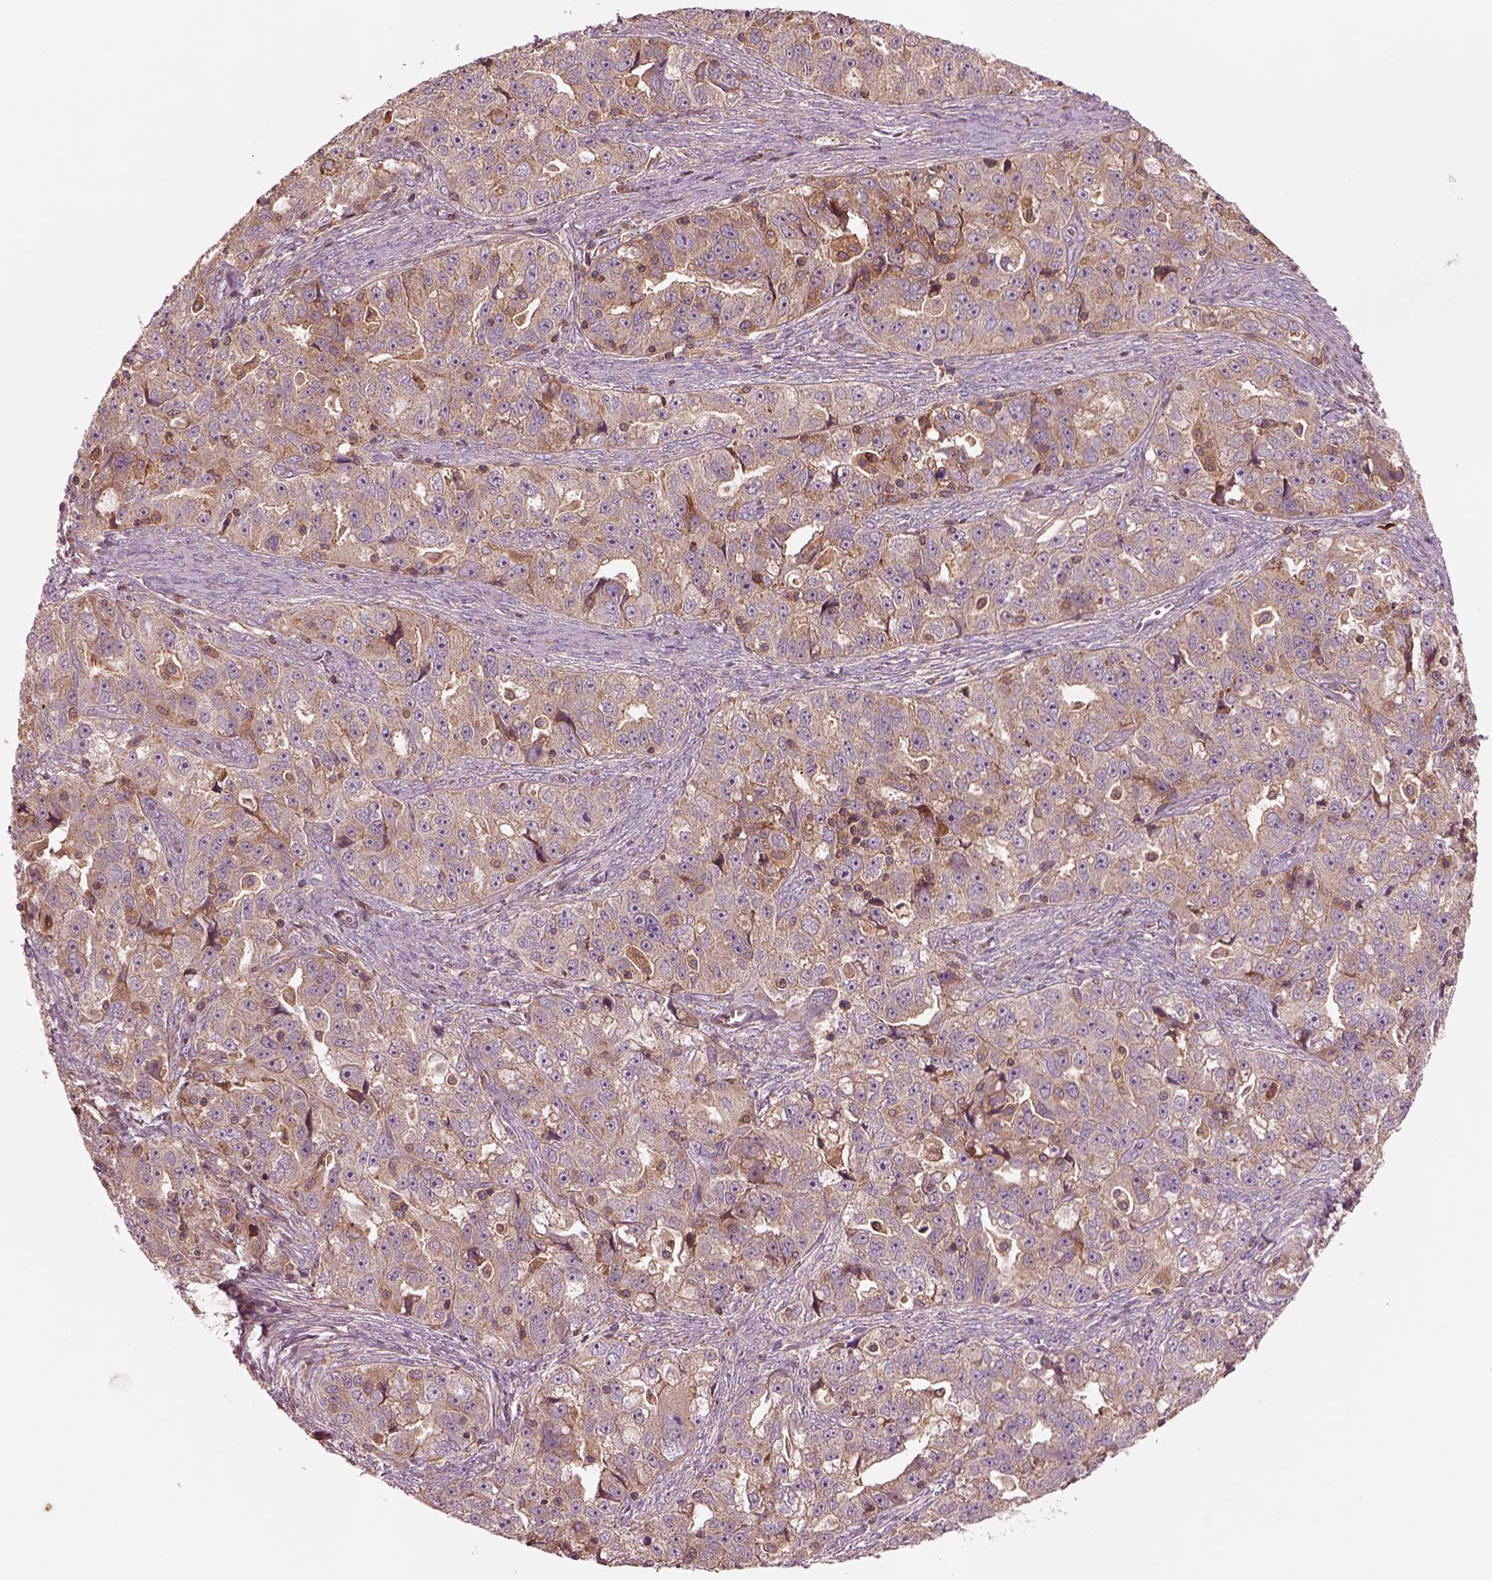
{"staining": {"intensity": "moderate", "quantity": "<25%", "location": "cytoplasmic/membranous"}, "tissue": "ovarian cancer", "cell_type": "Tumor cells", "image_type": "cancer", "snomed": [{"axis": "morphology", "description": "Cystadenocarcinoma, serous, NOS"}, {"axis": "topography", "description": "Ovary"}], "caption": "A brown stain highlights moderate cytoplasmic/membranous staining of a protein in ovarian cancer (serous cystadenocarcinoma) tumor cells. Using DAB (3,3'-diaminobenzidine) (brown) and hematoxylin (blue) stains, captured at high magnification using brightfield microscopy.", "gene": "ASCC2", "patient": {"sex": "female", "age": 51}}